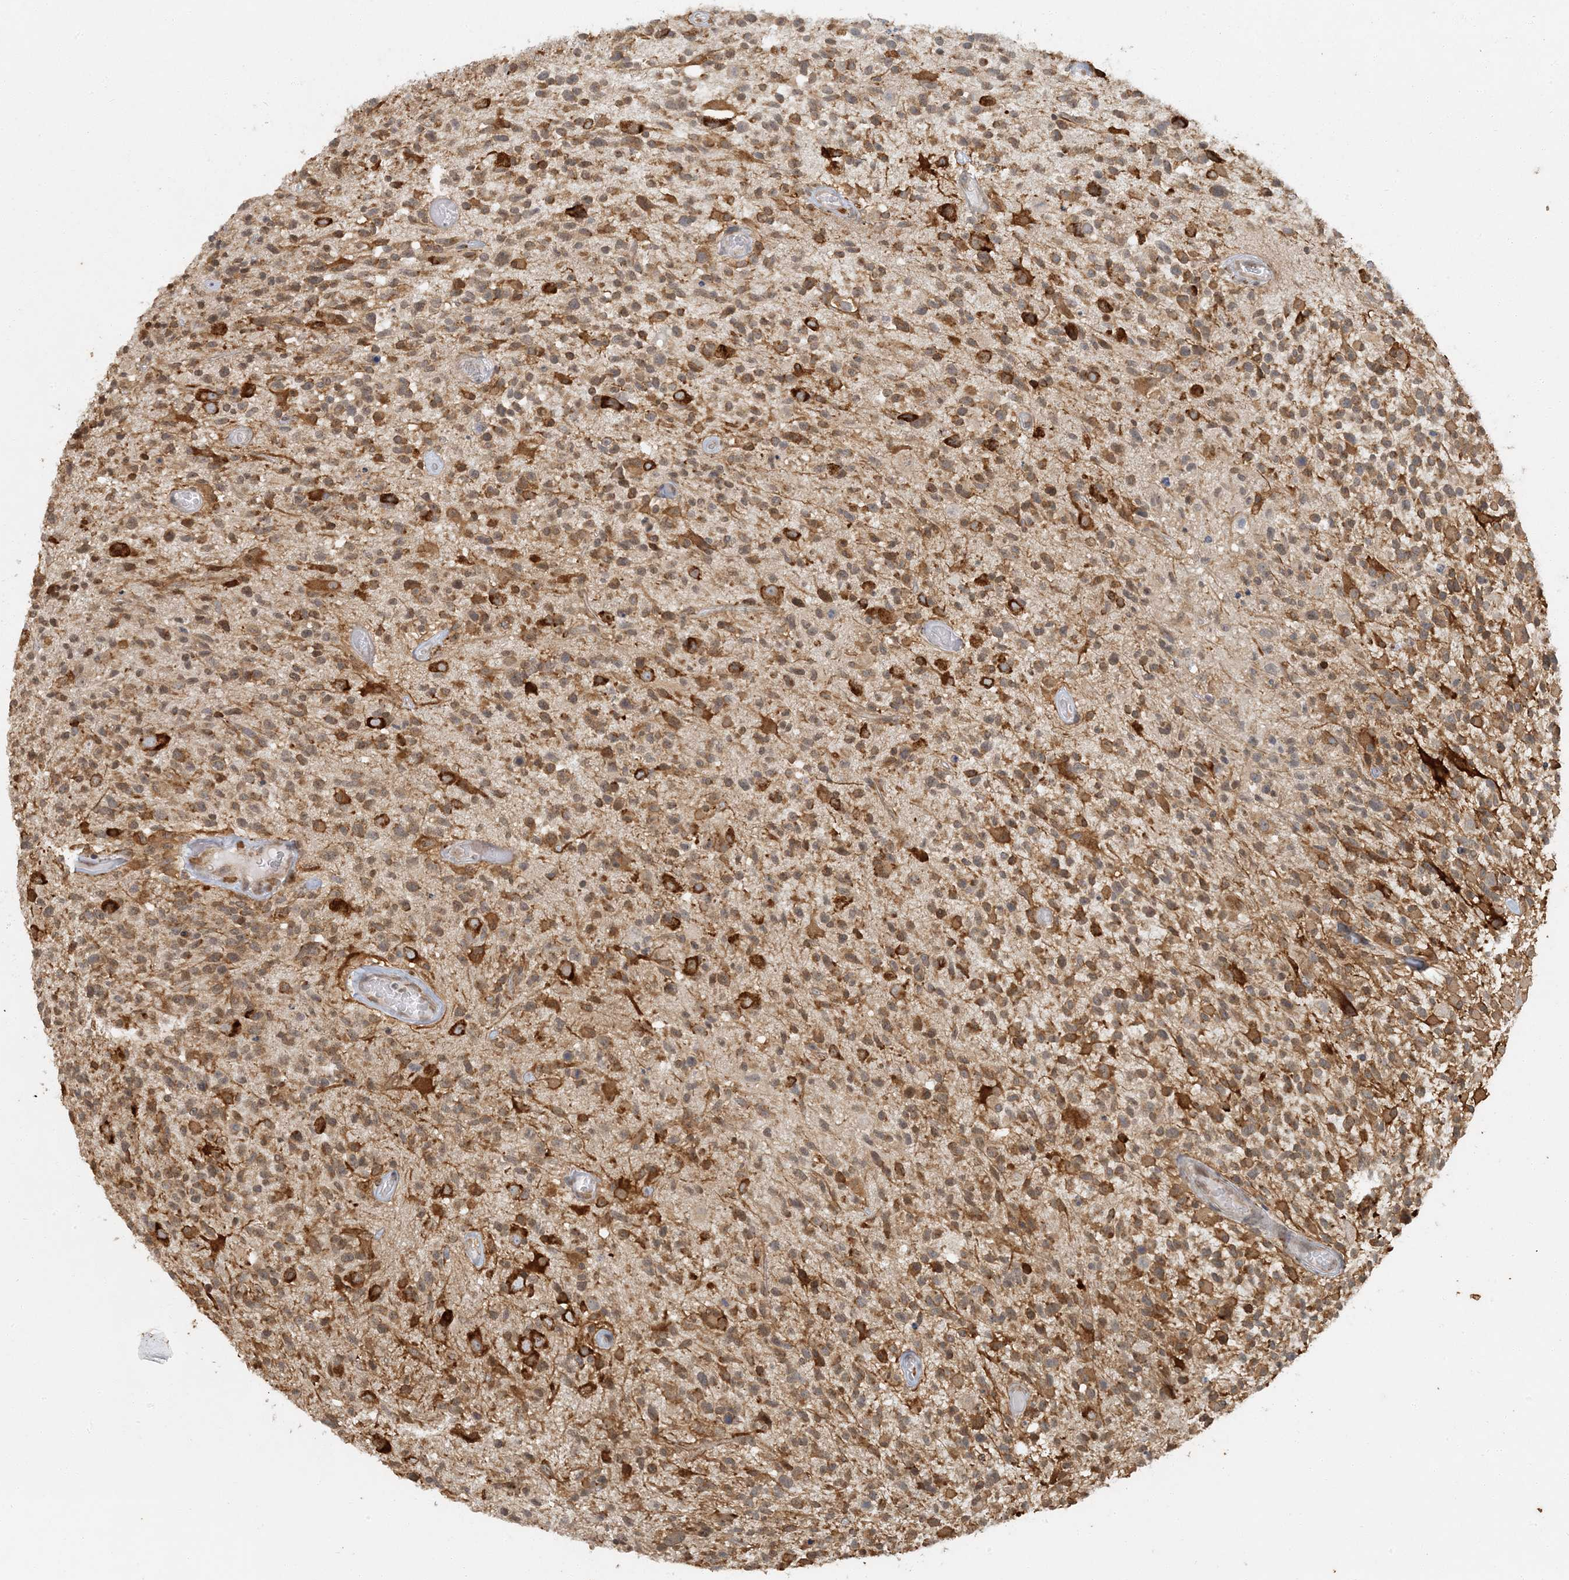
{"staining": {"intensity": "moderate", "quantity": ">75%", "location": "cytoplasmic/membranous"}, "tissue": "glioma", "cell_type": "Tumor cells", "image_type": "cancer", "snomed": [{"axis": "morphology", "description": "Glioma, malignant, High grade"}, {"axis": "morphology", "description": "Glioblastoma, NOS"}, {"axis": "topography", "description": "Brain"}], "caption": "Immunohistochemistry (IHC) photomicrograph of human glioma stained for a protein (brown), which exhibits medium levels of moderate cytoplasmic/membranous expression in about >75% of tumor cells.", "gene": "AK9", "patient": {"sex": "male", "age": 60}}